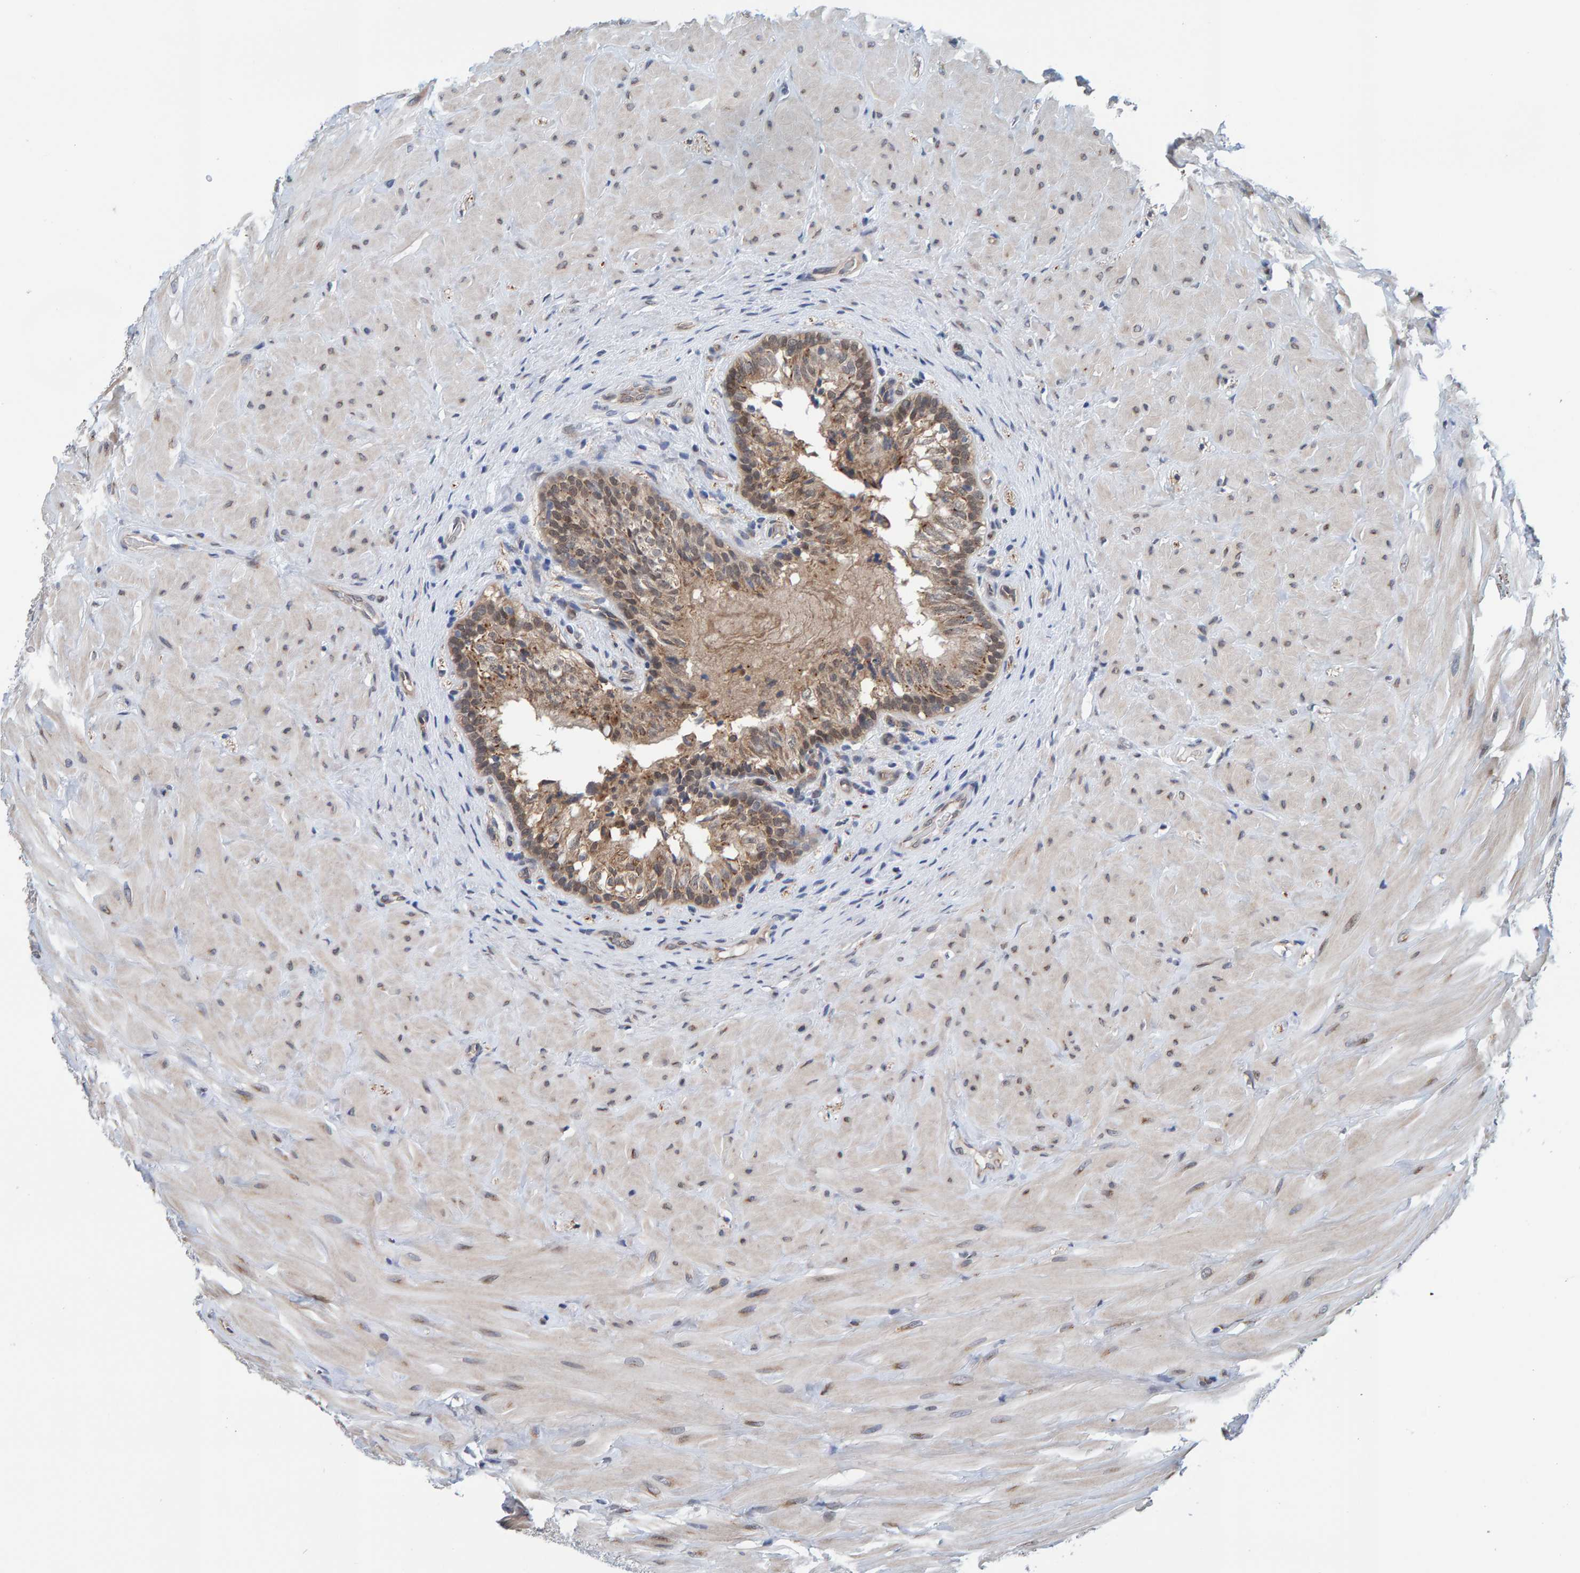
{"staining": {"intensity": "weak", "quantity": ">75%", "location": "cytoplasmic/membranous"}, "tissue": "epididymis", "cell_type": "Glandular cells", "image_type": "normal", "snomed": [{"axis": "morphology", "description": "Normal tissue, NOS"}, {"axis": "topography", "description": "Soft tissue"}, {"axis": "topography", "description": "Epididymis"}], "caption": "IHC of benign epididymis exhibits low levels of weak cytoplasmic/membranous staining in approximately >75% of glandular cells.", "gene": "SCRN2", "patient": {"sex": "male", "age": 26}}